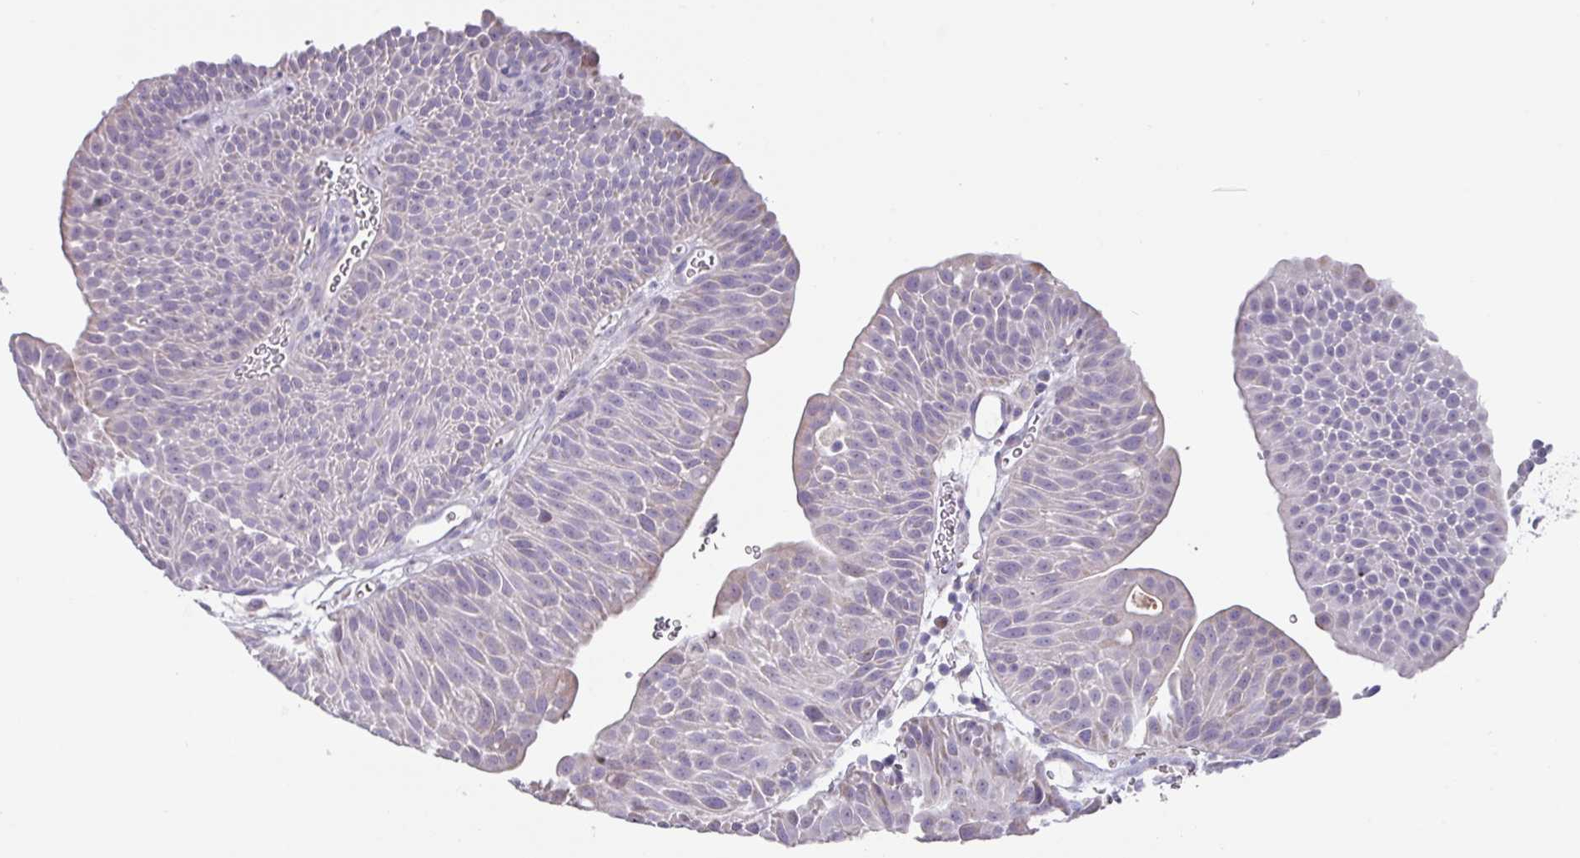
{"staining": {"intensity": "moderate", "quantity": "25%-75%", "location": "cytoplasmic/membranous"}, "tissue": "urothelial cancer", "cell_type": "Tumor cells", "image_type": "cancer", "snomed": [{"axis": "morphology", "description": "Urothelial carcinoma, NOS"}, {"axis": "topography", "description": "Urinary bladder"}], "caption": "Tumor cells display medium levels of moderate cytoplasmic/membranous expression in about 25%-75% of cells in human transitional cell carcinoma.", "gene": "MT-ND4", "patient": {"sex": "male", "age": 67}}